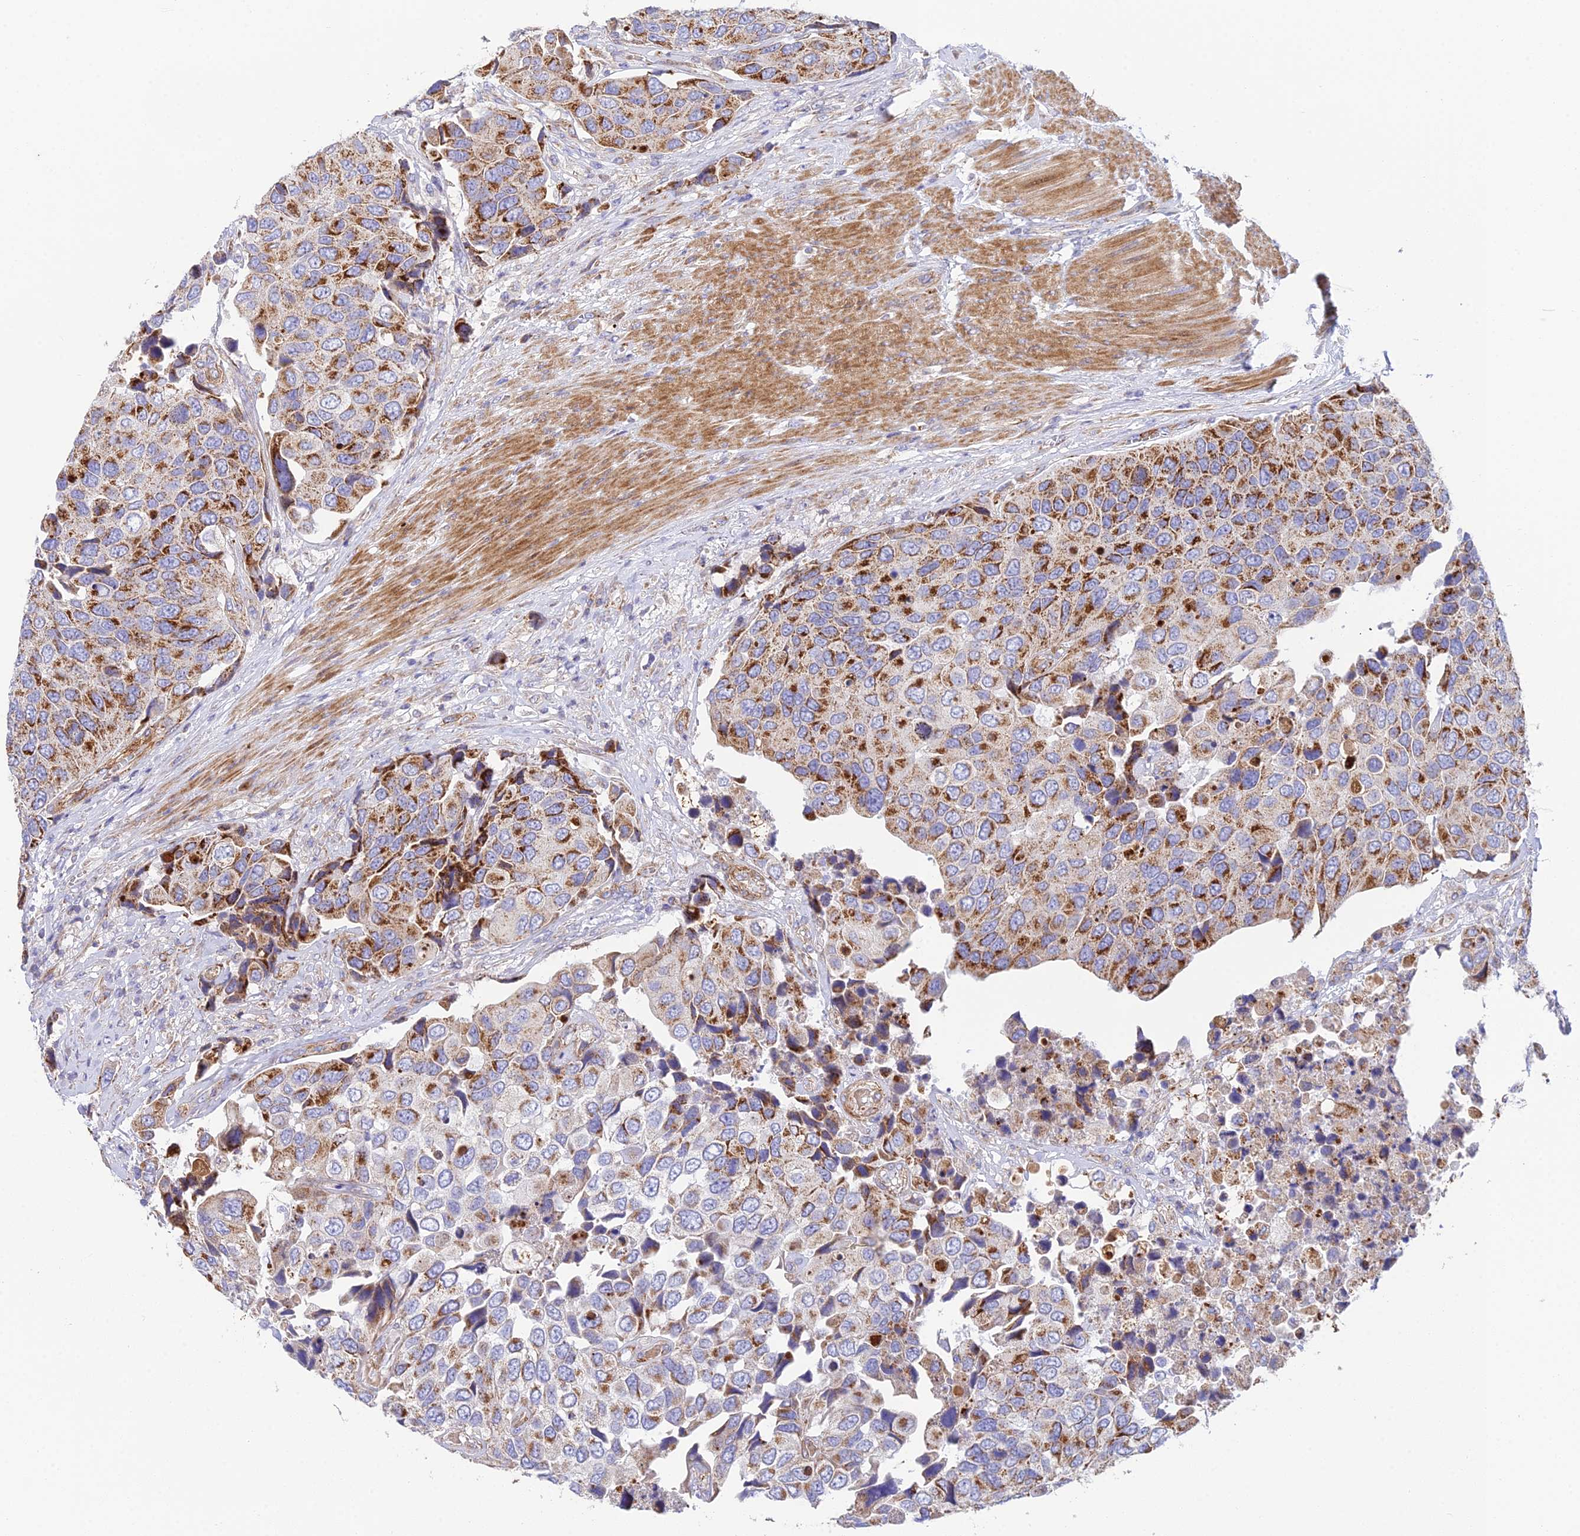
{"staining": {"intensity": "moderate", "quantity": ">75%", "location": "cytoplasmic/membranous"}, "tissue": "urothelial cancer", "cell_type": "Tumor cells", "image_type": "cancer", "snomed": [{"axis": "morphology", "description": "Urothelial carcinoma, High grade"}, {"axis": "topography", "description": "Urinary bladder"}], "caption": "Tumor cells demonstrate medium levels of moderate cytoplasmic/membranous positivity in about >75% of cells in urothelial carcinoma (high-grade).", "gene": "CSPG4", "patient": {"sex": "male", "age": 74}}